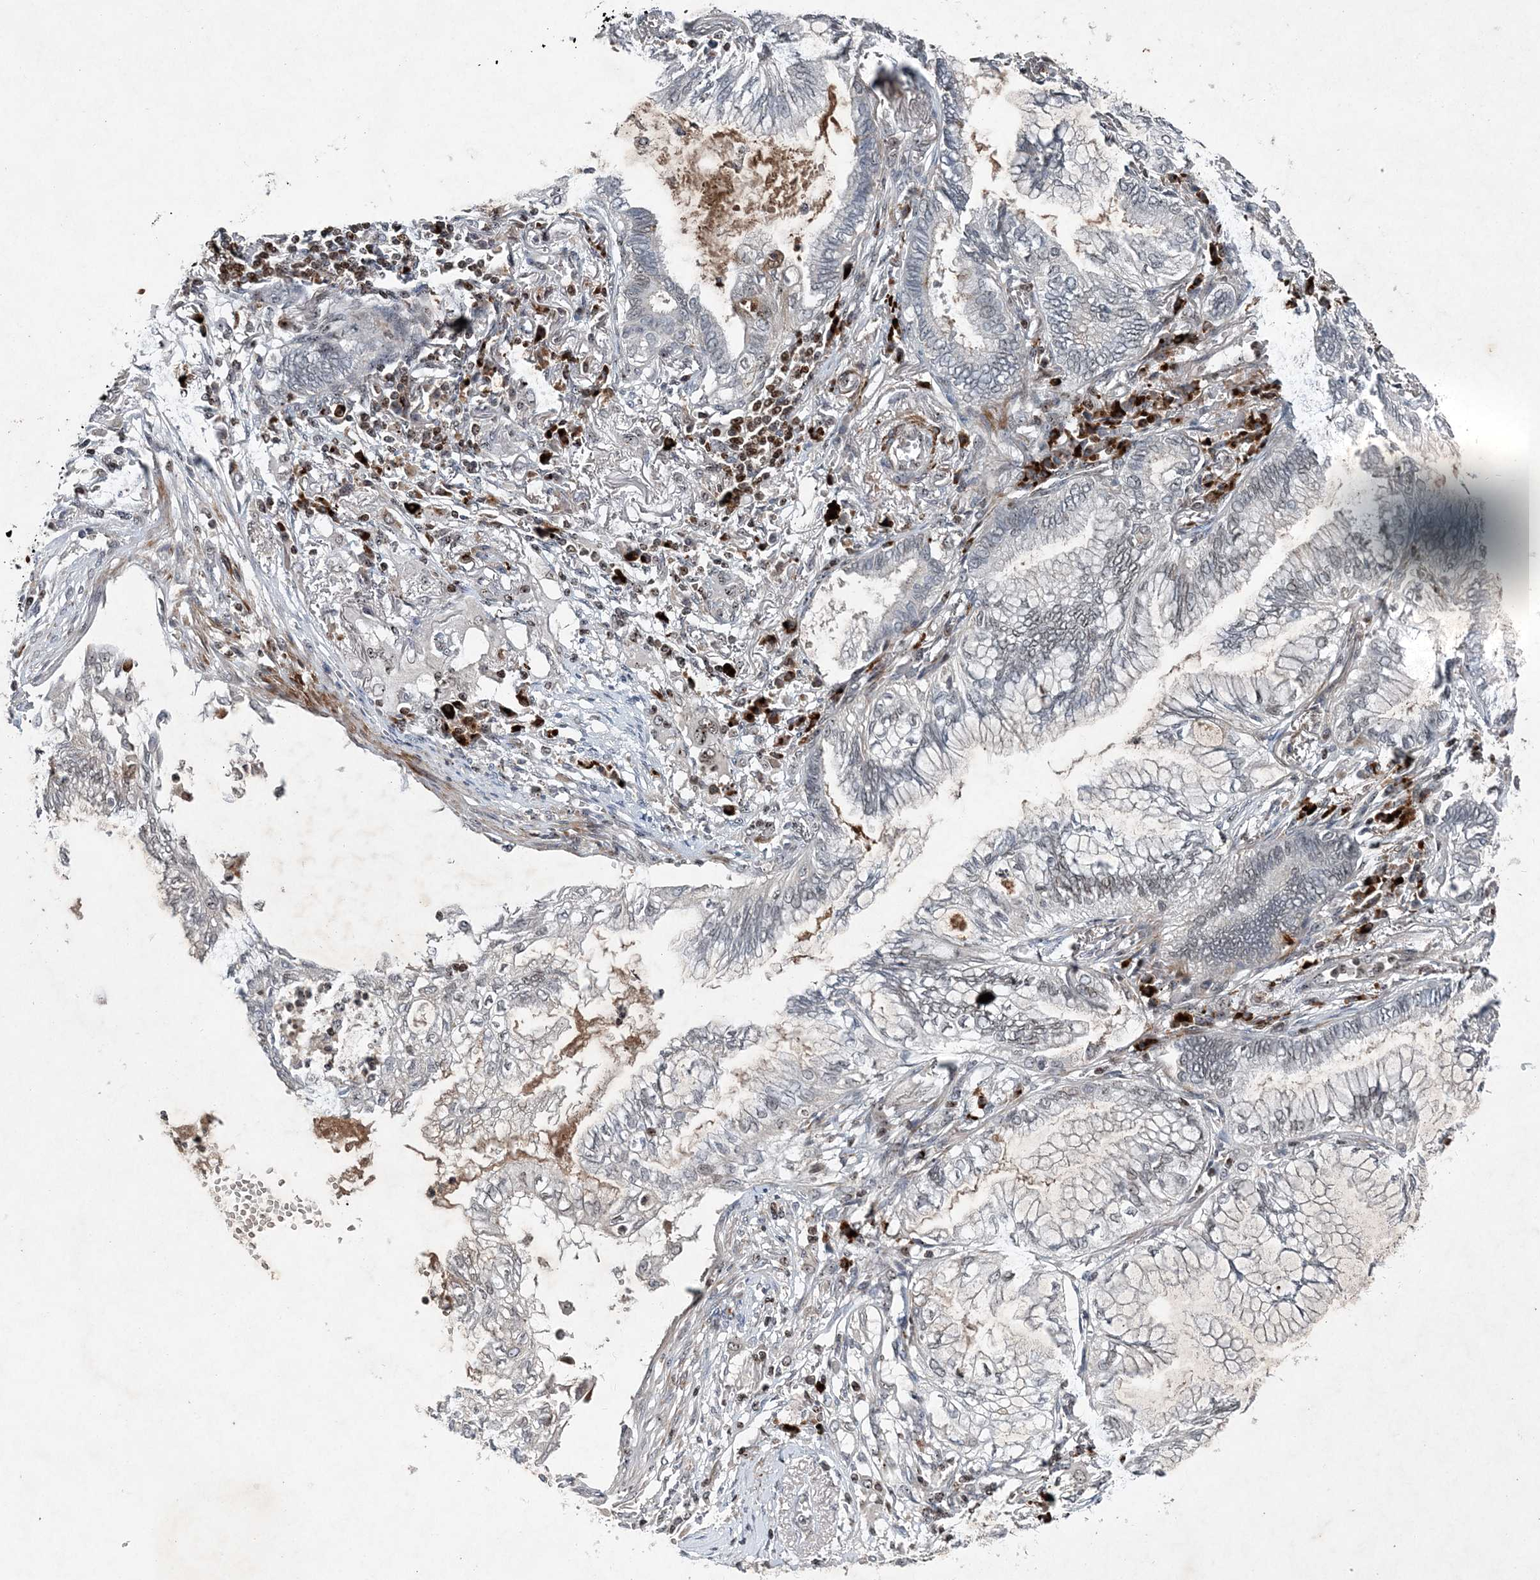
{"staining": {"intensity": "negative", "quantity": "none", "location": "none"}, "tissue": "lung cancer", "cell_type": "Tumor cells", "image_type": "cancer", "snomed": [{"axis": "morphology", "description": "Adenocarcinoma, NOS"}, {"axis": "topography", "description": "Lung"}], "caption": "Tumor cells show no significant staining in lung adenocarcinoma.", "gene": "QTRT2", "patient": {"sex": "female", "age": 70}}